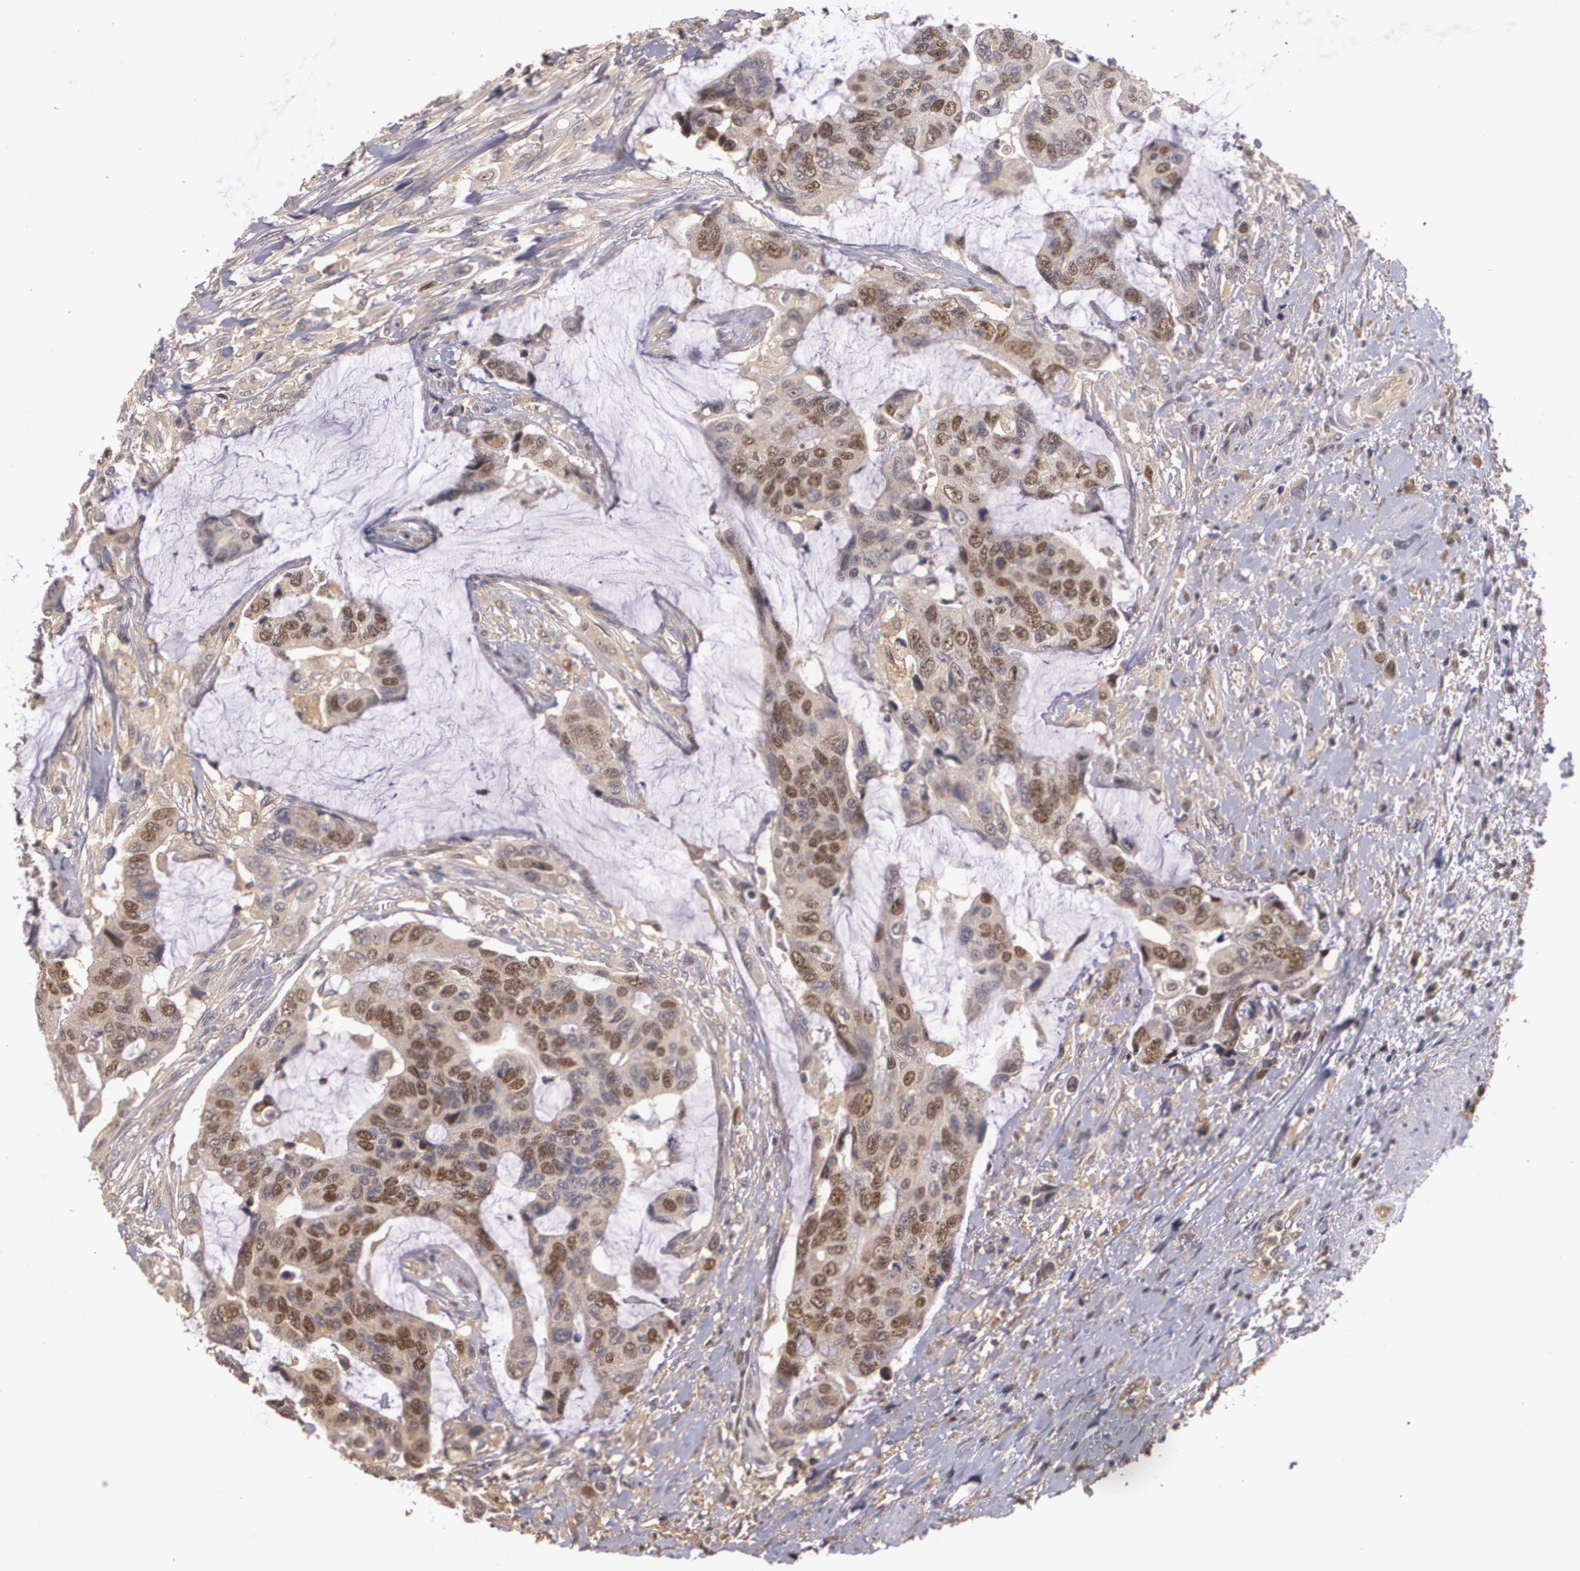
{"staining": {"intensity": "moderate", "quantity": "25%-75%", "location": "cytoplasmic/membranous,nuclear"}, "tissue": "colorectal cancer", "cell_type": "Tumor cells", "image_type": "cancer", "snomed": [{"axis": "morphology", "description": "Adenocarcinoma, NOS"}, {"axis": "topography", "description": "Rectum"}], "caption": "Colorectal adenocarcinoma stained for a protein (brown) reveals moderate cytoplasmic/membranous and nuclear positive expression in approximately 25%-75% of tumor cells.", "gene": "BRCA1", "patient": {"sex": "female", "age": 59}}